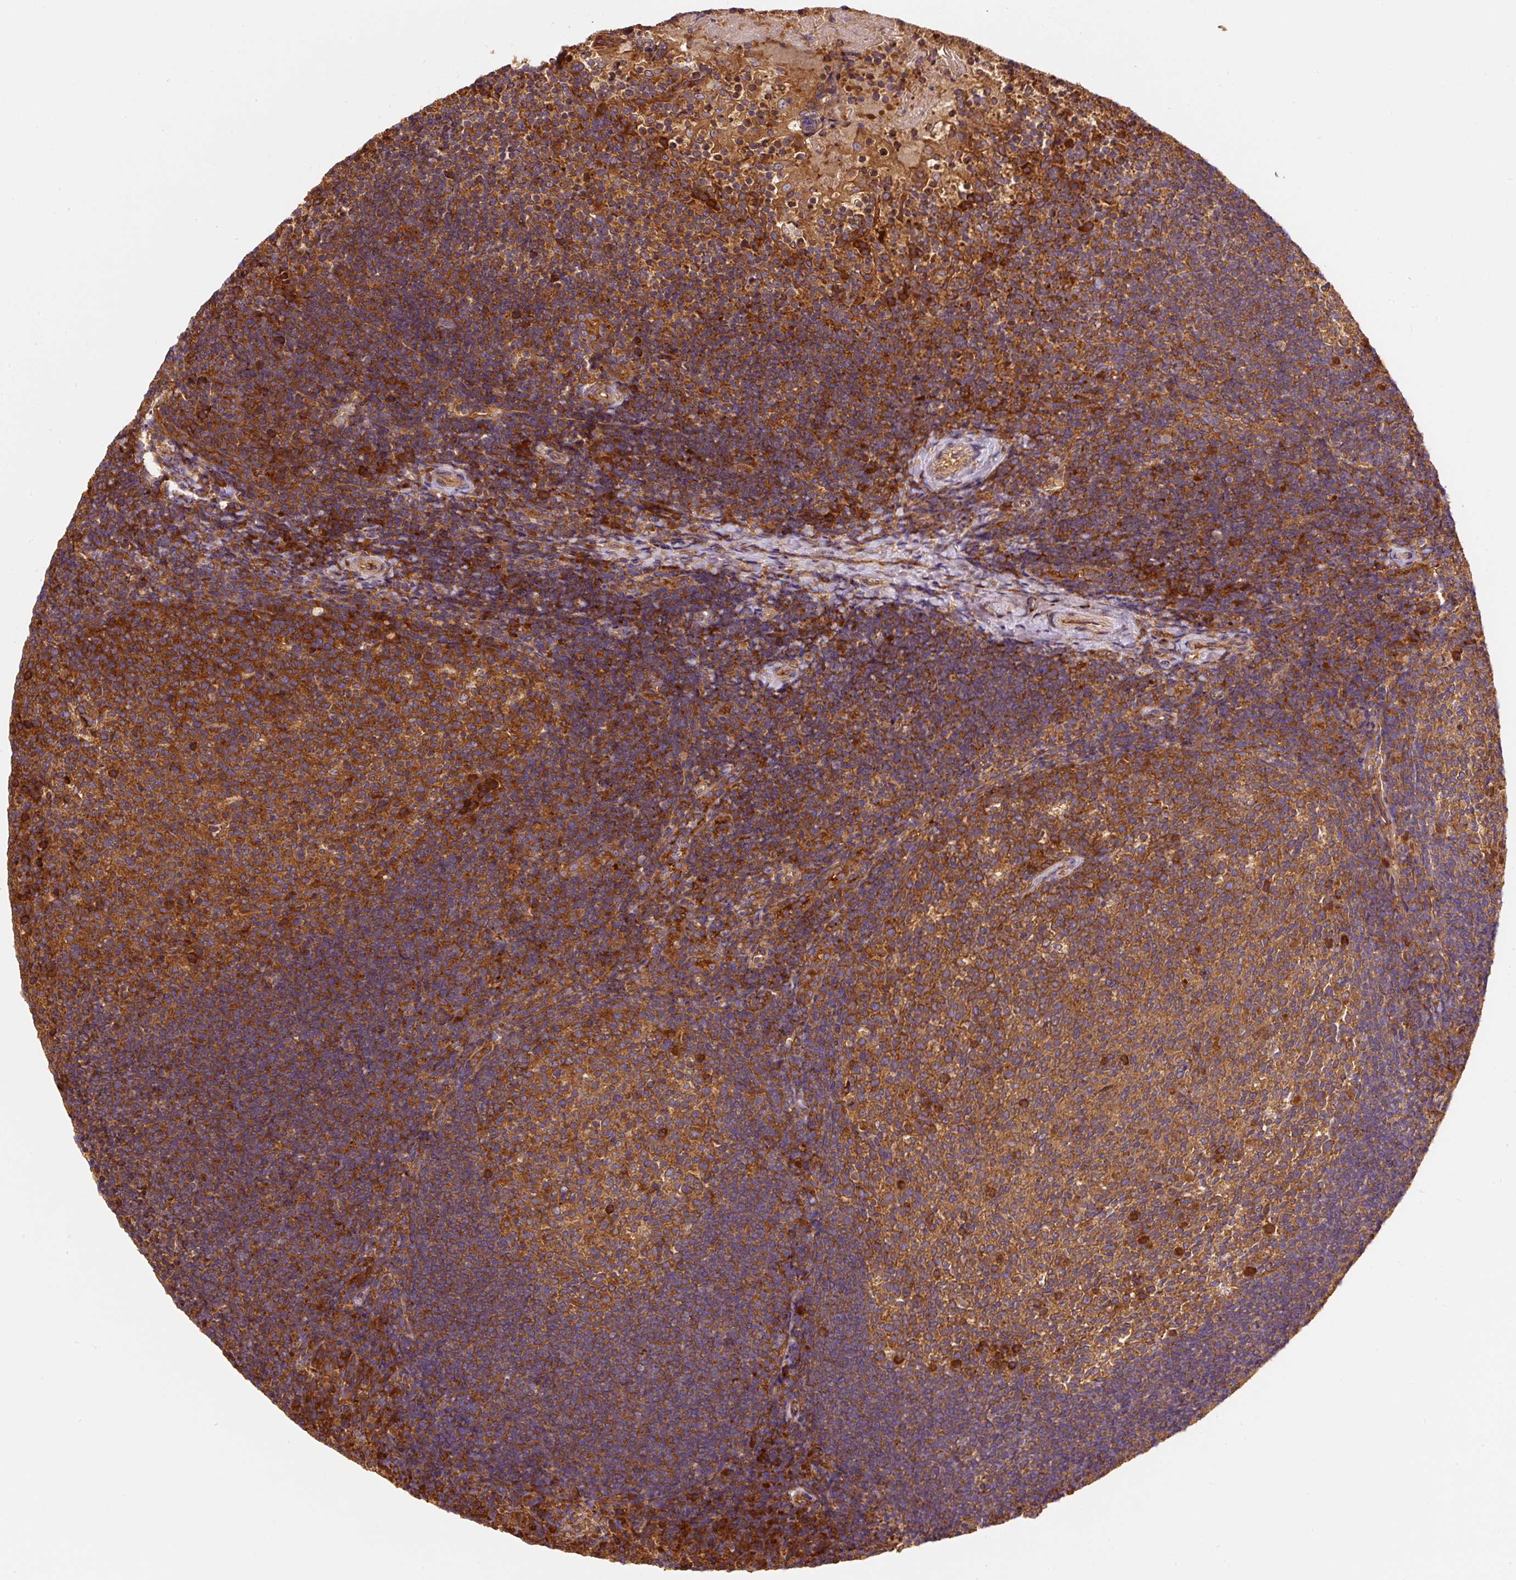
{"staining": {"intensity": "strong", "quantity": ">75%", "location": "cytoplasmic/membranous"}, "tissue": "tonsil", "cell_type": "Germinal center cells", "image_type": "normal", "snomed": [{"axis": "morphology", "description": "Normal tissue, NOS"}, {"axis": "topography", "description": "Tonsil"}], "caption": "IHC (DAB (3,3'-diaminobenzidine)) staining of normal human tonsil reveals strong cytoplasmic/membranous protein positivity in about >75% of germinal center cells.", "gene": "EIF2S2", "patient": {"sex": "female", "age": 10}}